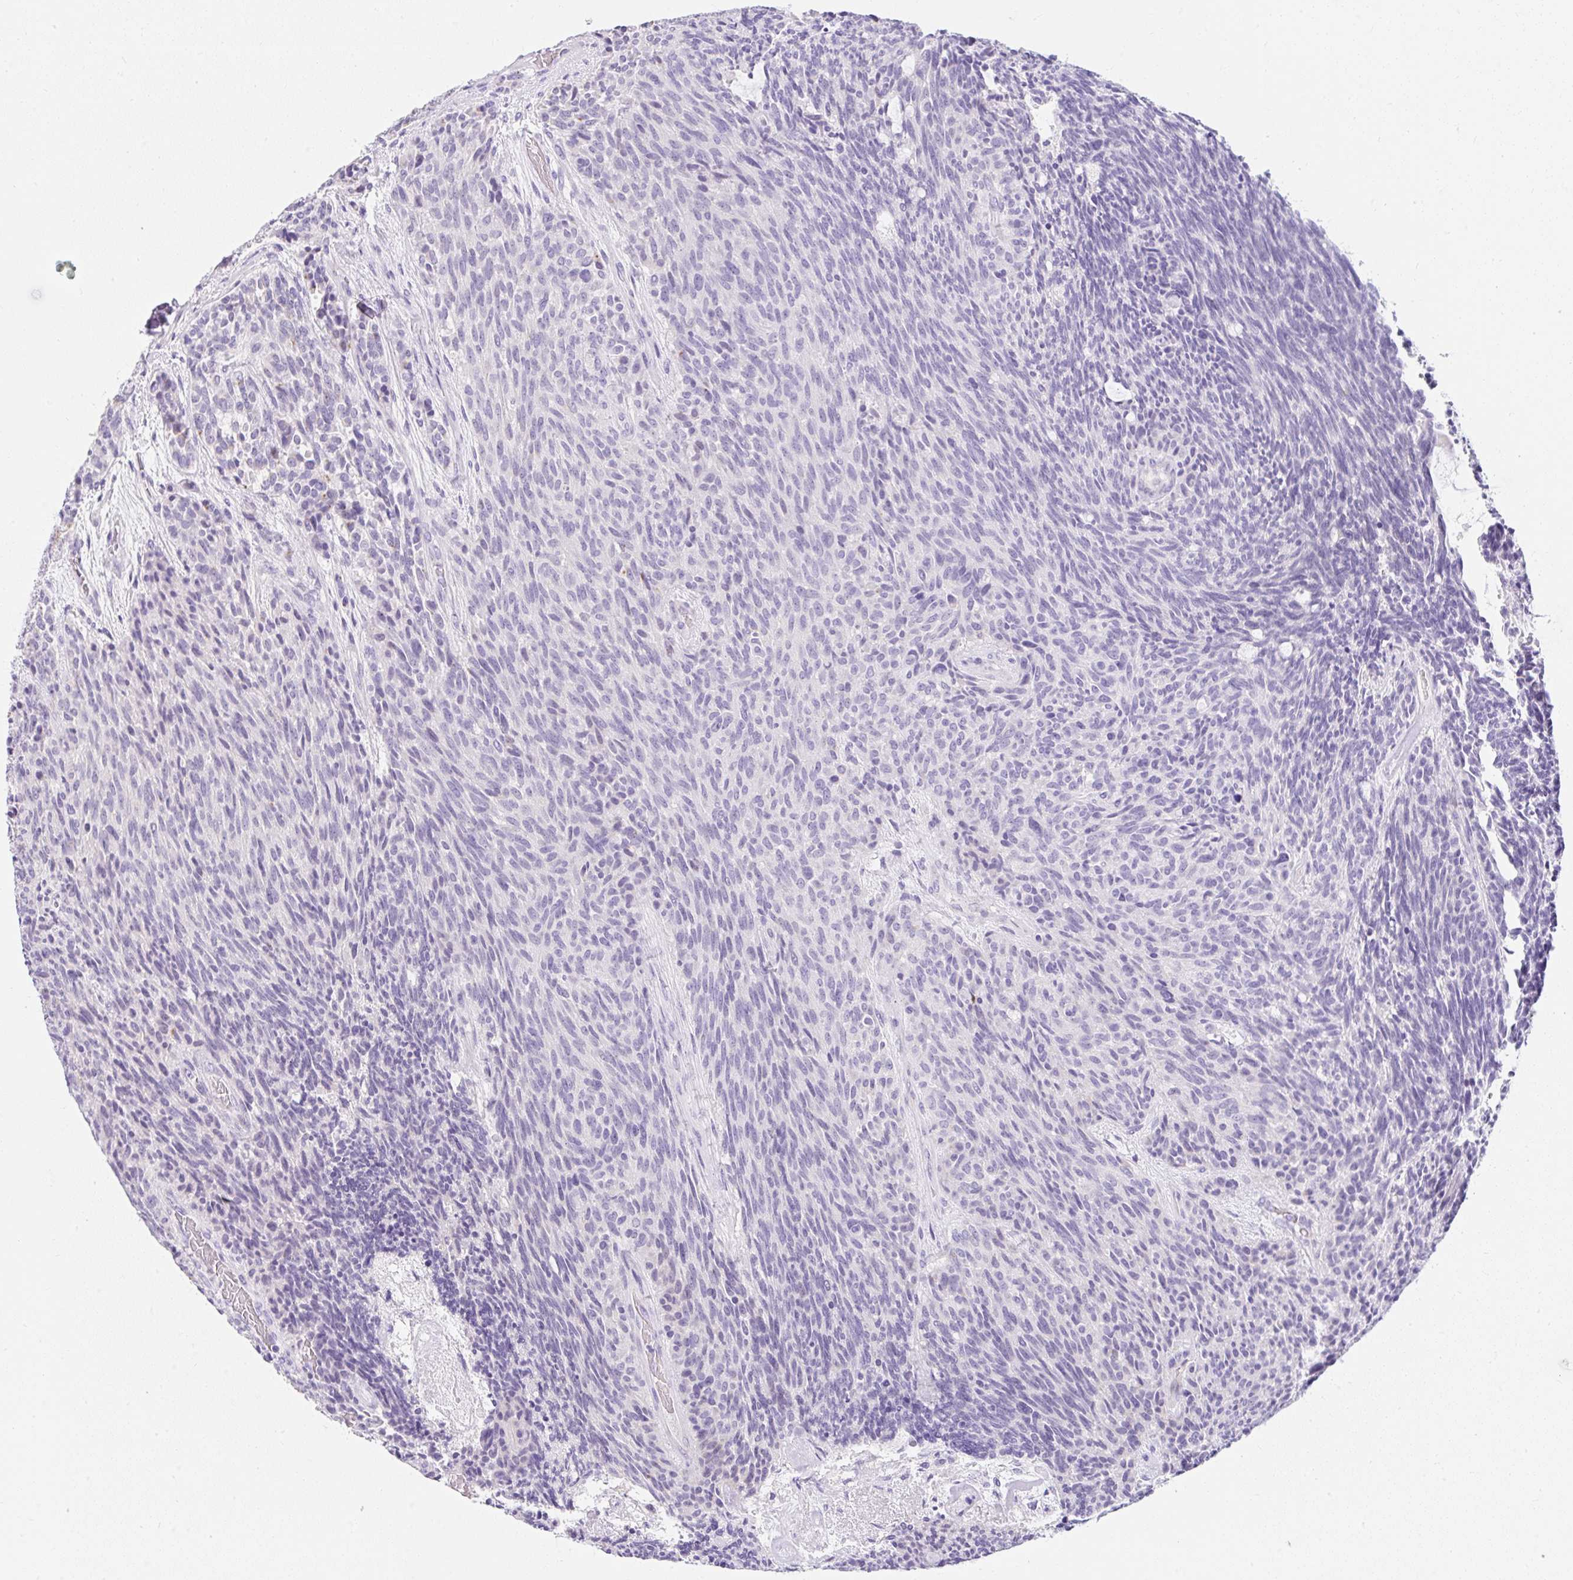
{"staining": {"intensity": "negative", "quantity": "none", "location": "none"}, "tissue": "carcinoid", "cell_type": "Tumor cells", "image_type": "cancer", "snomed": [{"axis": "morphology", "description": "Carcinoid, malignant, NOS"}, {"axis": "topography", "description": "Pancreas"}], "caption": "The immunohistochemistry (IHC) micrograph has no significant expression in tumor cells of carcinoid tissue.", "gene": "DTX4", "patient": {"sex": "female", "age": 54}}